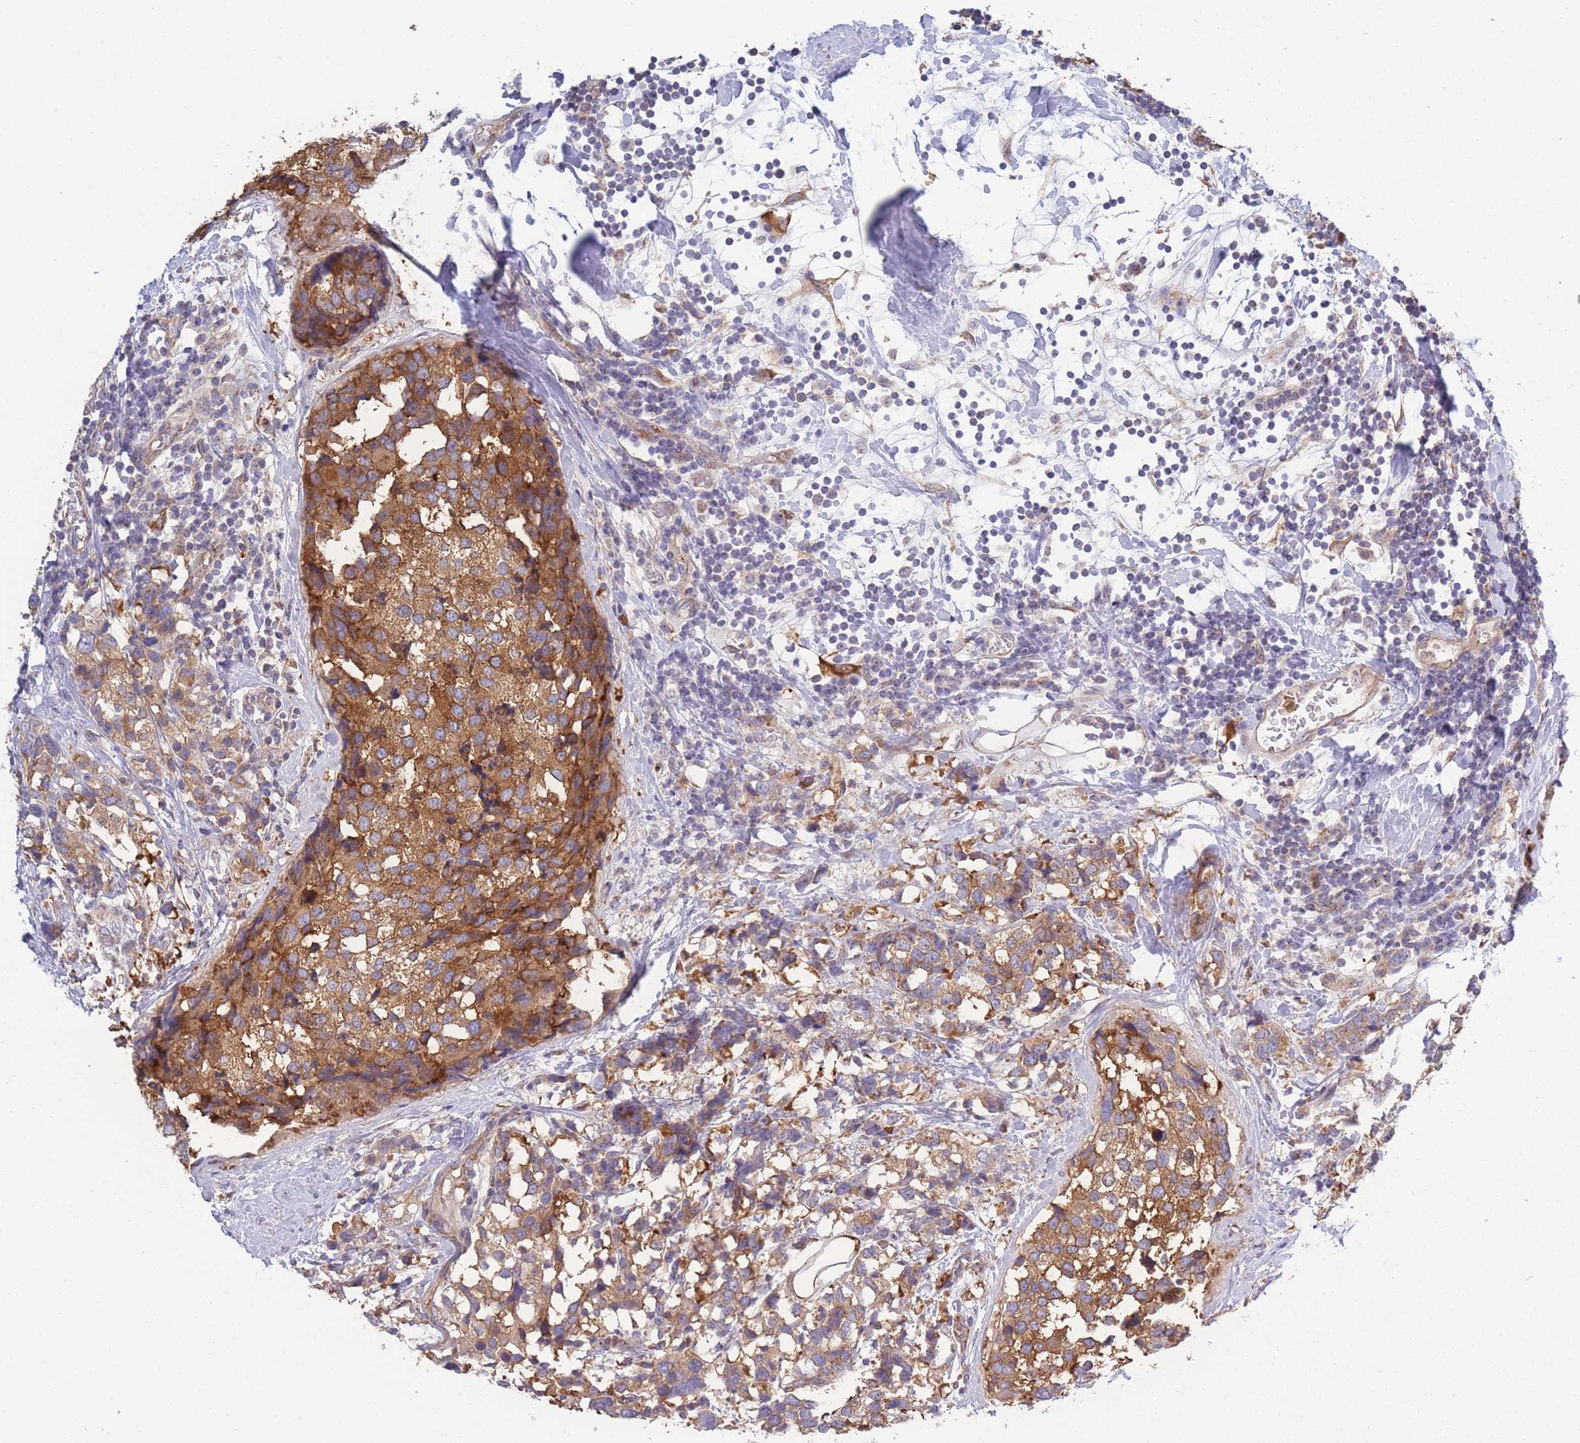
{"staining": {"intensity": "moderate", "quantity": ">75%", "location": "cytoplasmic/membranous"}, "tissue": "breast cancer", "cell_type": "Tumor cells", "image_type": "cancer", "snomed": [{"axis": "morphology", "description": "Lobular carcinoma"}, {"axis": "topography", "description": "Breast"}], "caption": "IHC image of neoplastic tissue: breast cancer stained using IHC demonstrates medium levels of moderate protein expression localized specifically in the cytoplasmic/membranous of tumor cells, appearing as a cytoplasmic/membranous brown color.", "gene": "STEAP3", "patient": {"sex": "female", "age": 59}}